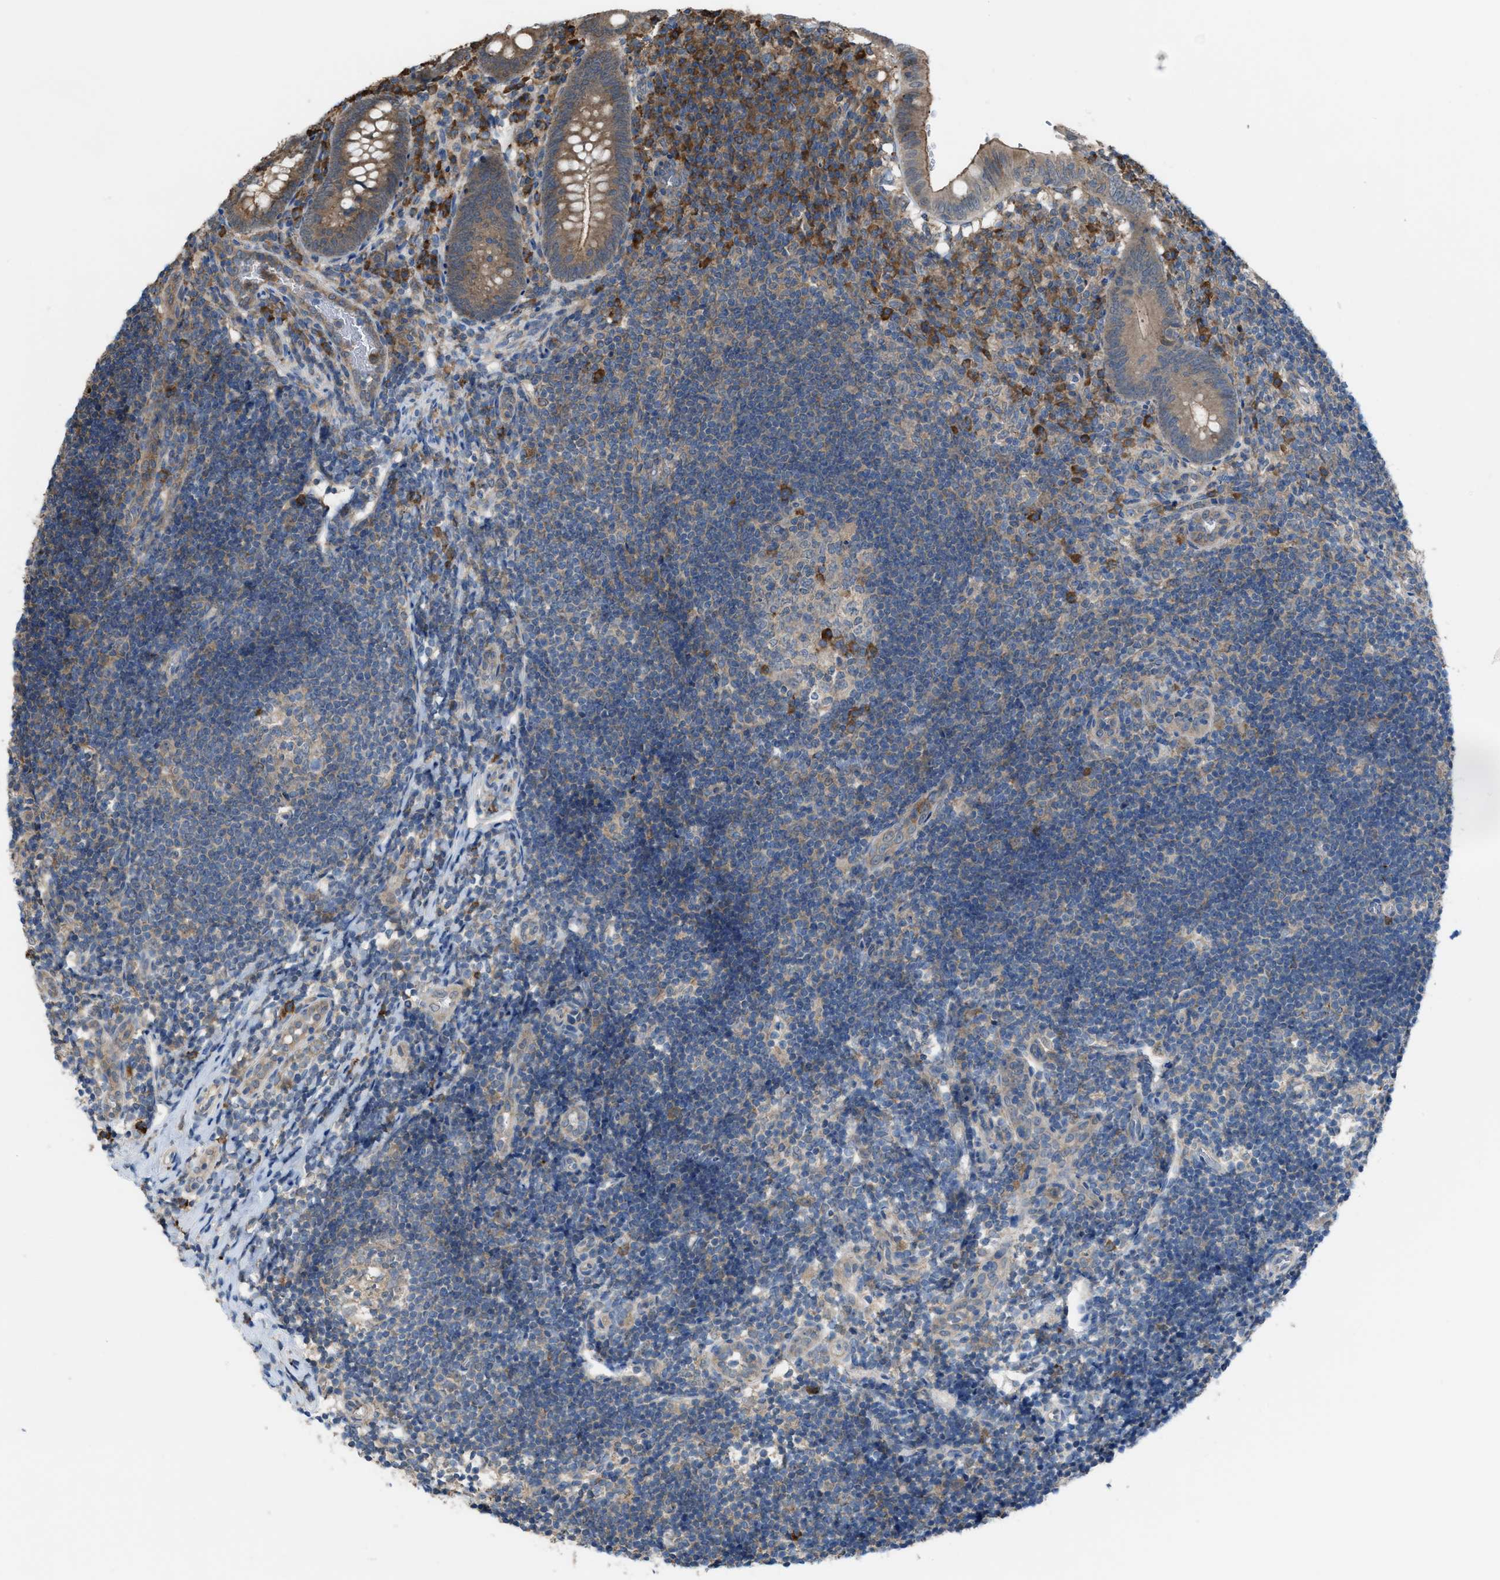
{"staining": {"intensity": "moderate", "quantity": ">75%", "location": "cytoplasmic/membranous"}, "tissue": "appendix", "cell_type": "Glandular cells", "image_type": "normal", "snomed": [{"axis": "morphology", "description": "Normal tissue, NOS"}, {"axis": "topography", "description": "Appendix"}], "caption": "Immunohistochemistry micrograph of unremarkable appendix: human appendix stained using immunohistochemistry exhibits medium levels of moderate protein expression localized specifically in the cytoplasmic/membranous of glandular cells, appearing as a cytoplasmic/membranous brown color.", "gene": "PLAA", "patient": {"sex": "male", "age": 8}}